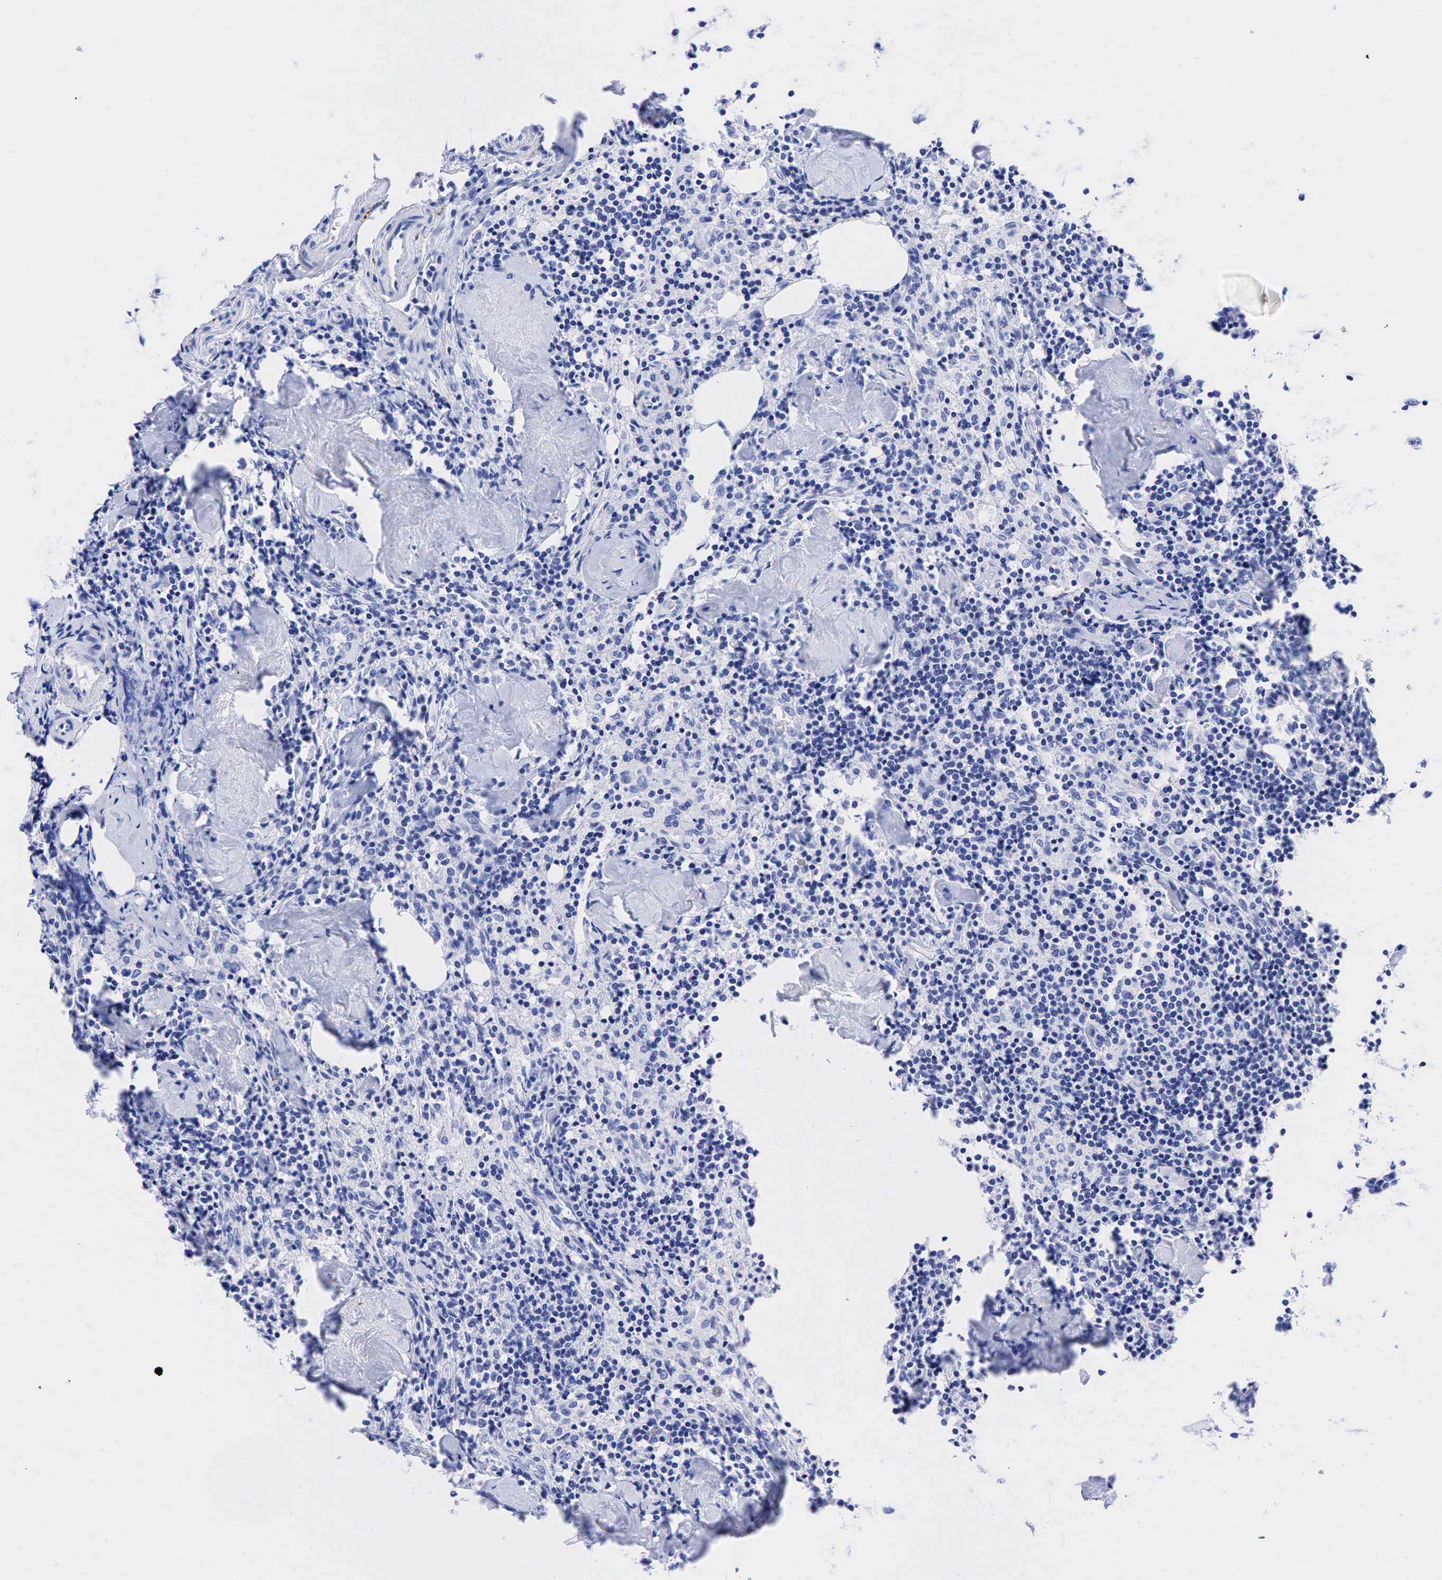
{"staining": {"intensity": "negative", "quantity": "none", "location": "none"}, "tissue": "lymph node", "cell_type": "Germinal center cells", "image_type": "normal", "snomed": [{"axis": "morphology", "description": "Normal tissue, NOS"}, {"axis": "topography", "description": "Lymph node"}], "caption": "The image shows no staining of germinal center cells in benign lymph node. (DAB (3,3'-diaminobenzidine) immunohistochemistry, high magnification).", "gene": "CHGA", "patient": {"sex": "male", "age": 67}}